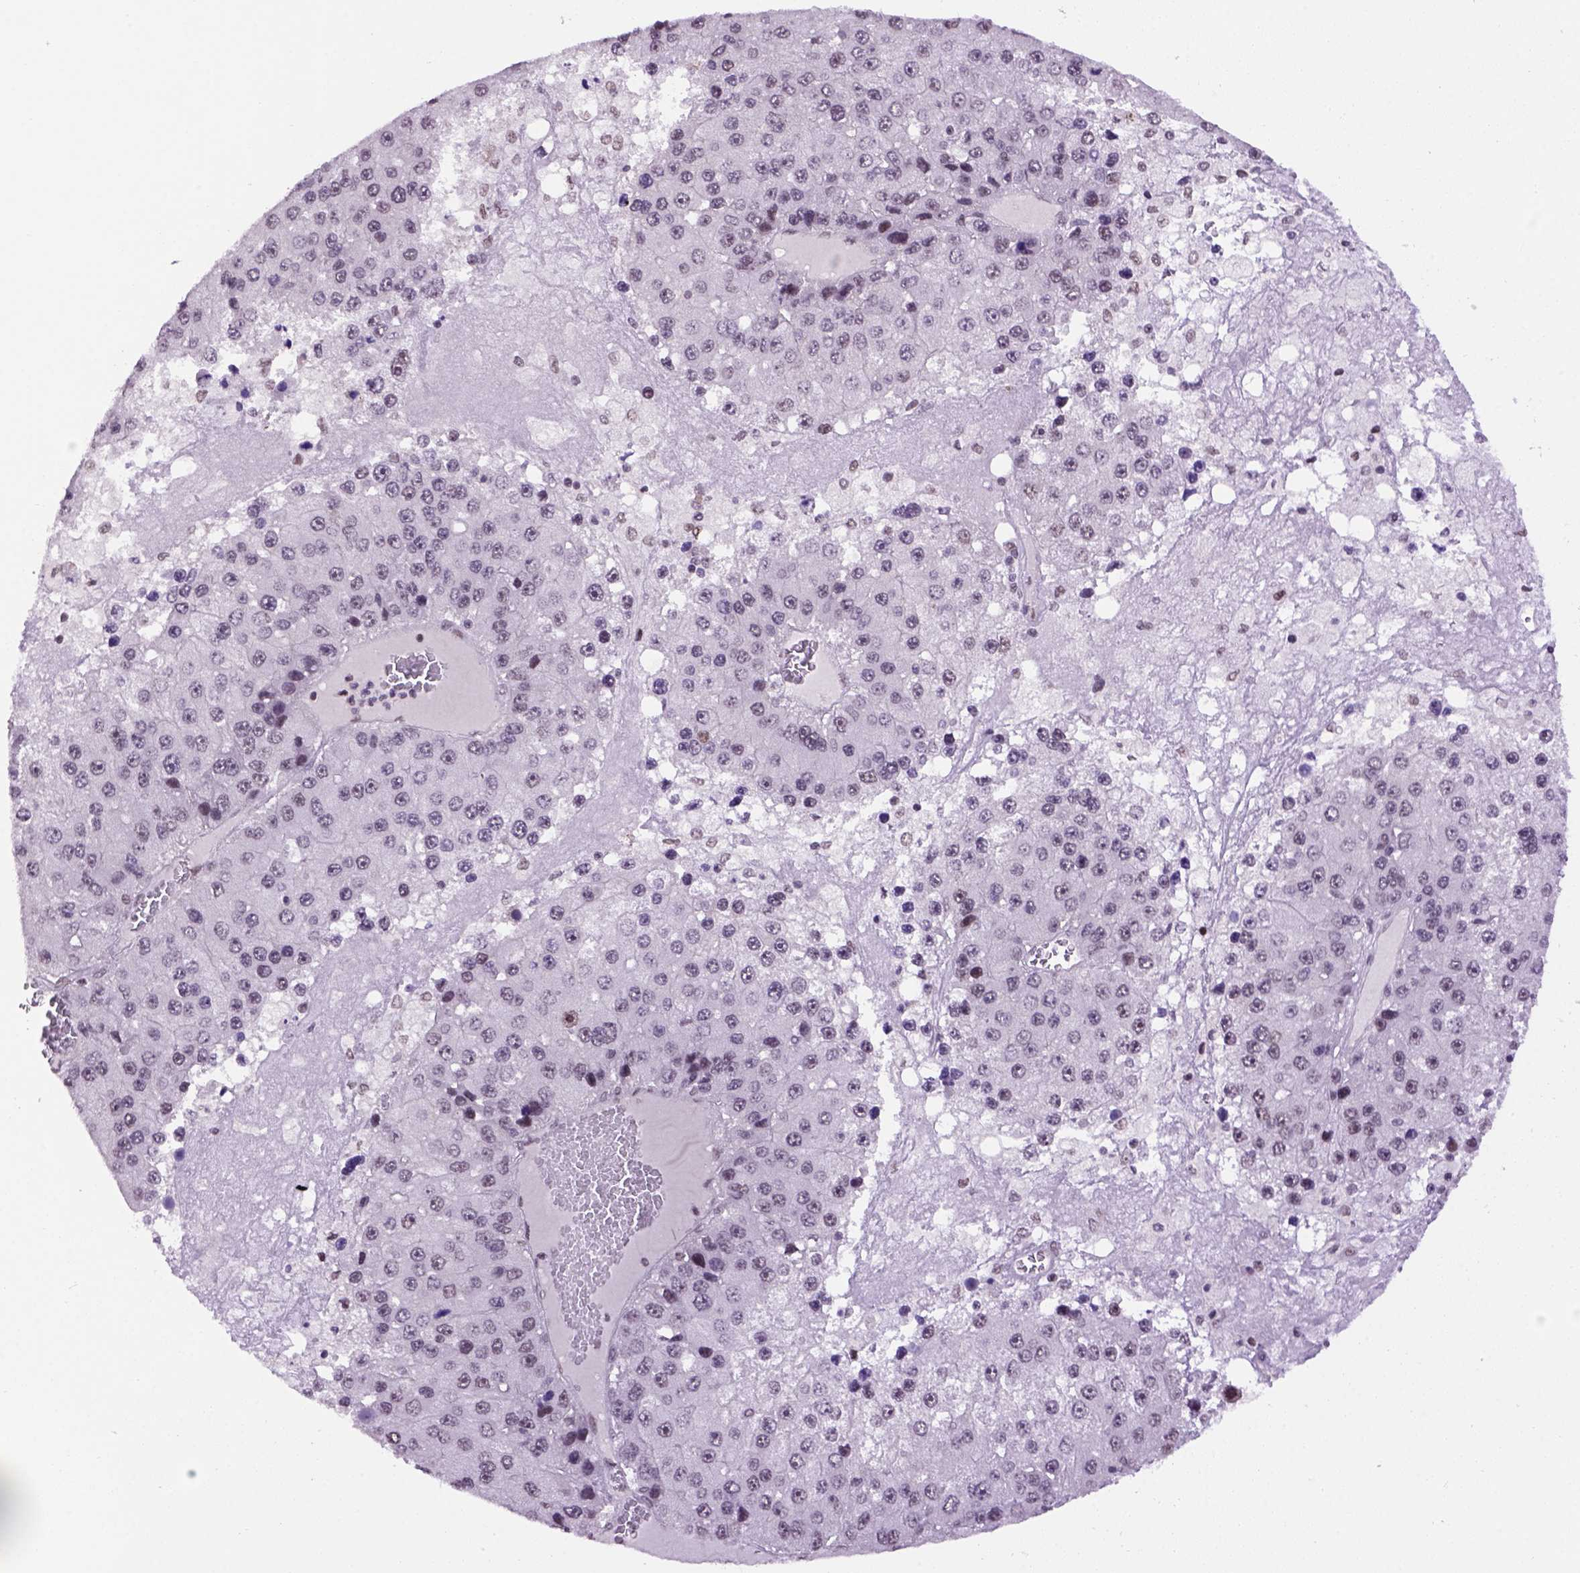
{"staining": {"intensity": "weak", "quantity": "<25%", "location": "nuclear"}, "tissue": "liver cancer", "cell_type": "Tumor cells", "image_type": "cancer", "snomed": [{"axis": "morphology", "description": "Carcinoma, Hepatocellular, NOS"}, {"axis": "topography", "description": "Liver"}], "caption": "IHC histopathology image of neoplastic tissue: human liver cancer stained with DAB reveals no significant protein expression in tumor cells.", "gene": "TBPL1", "patient": {"sex": "female", "age": 73}}